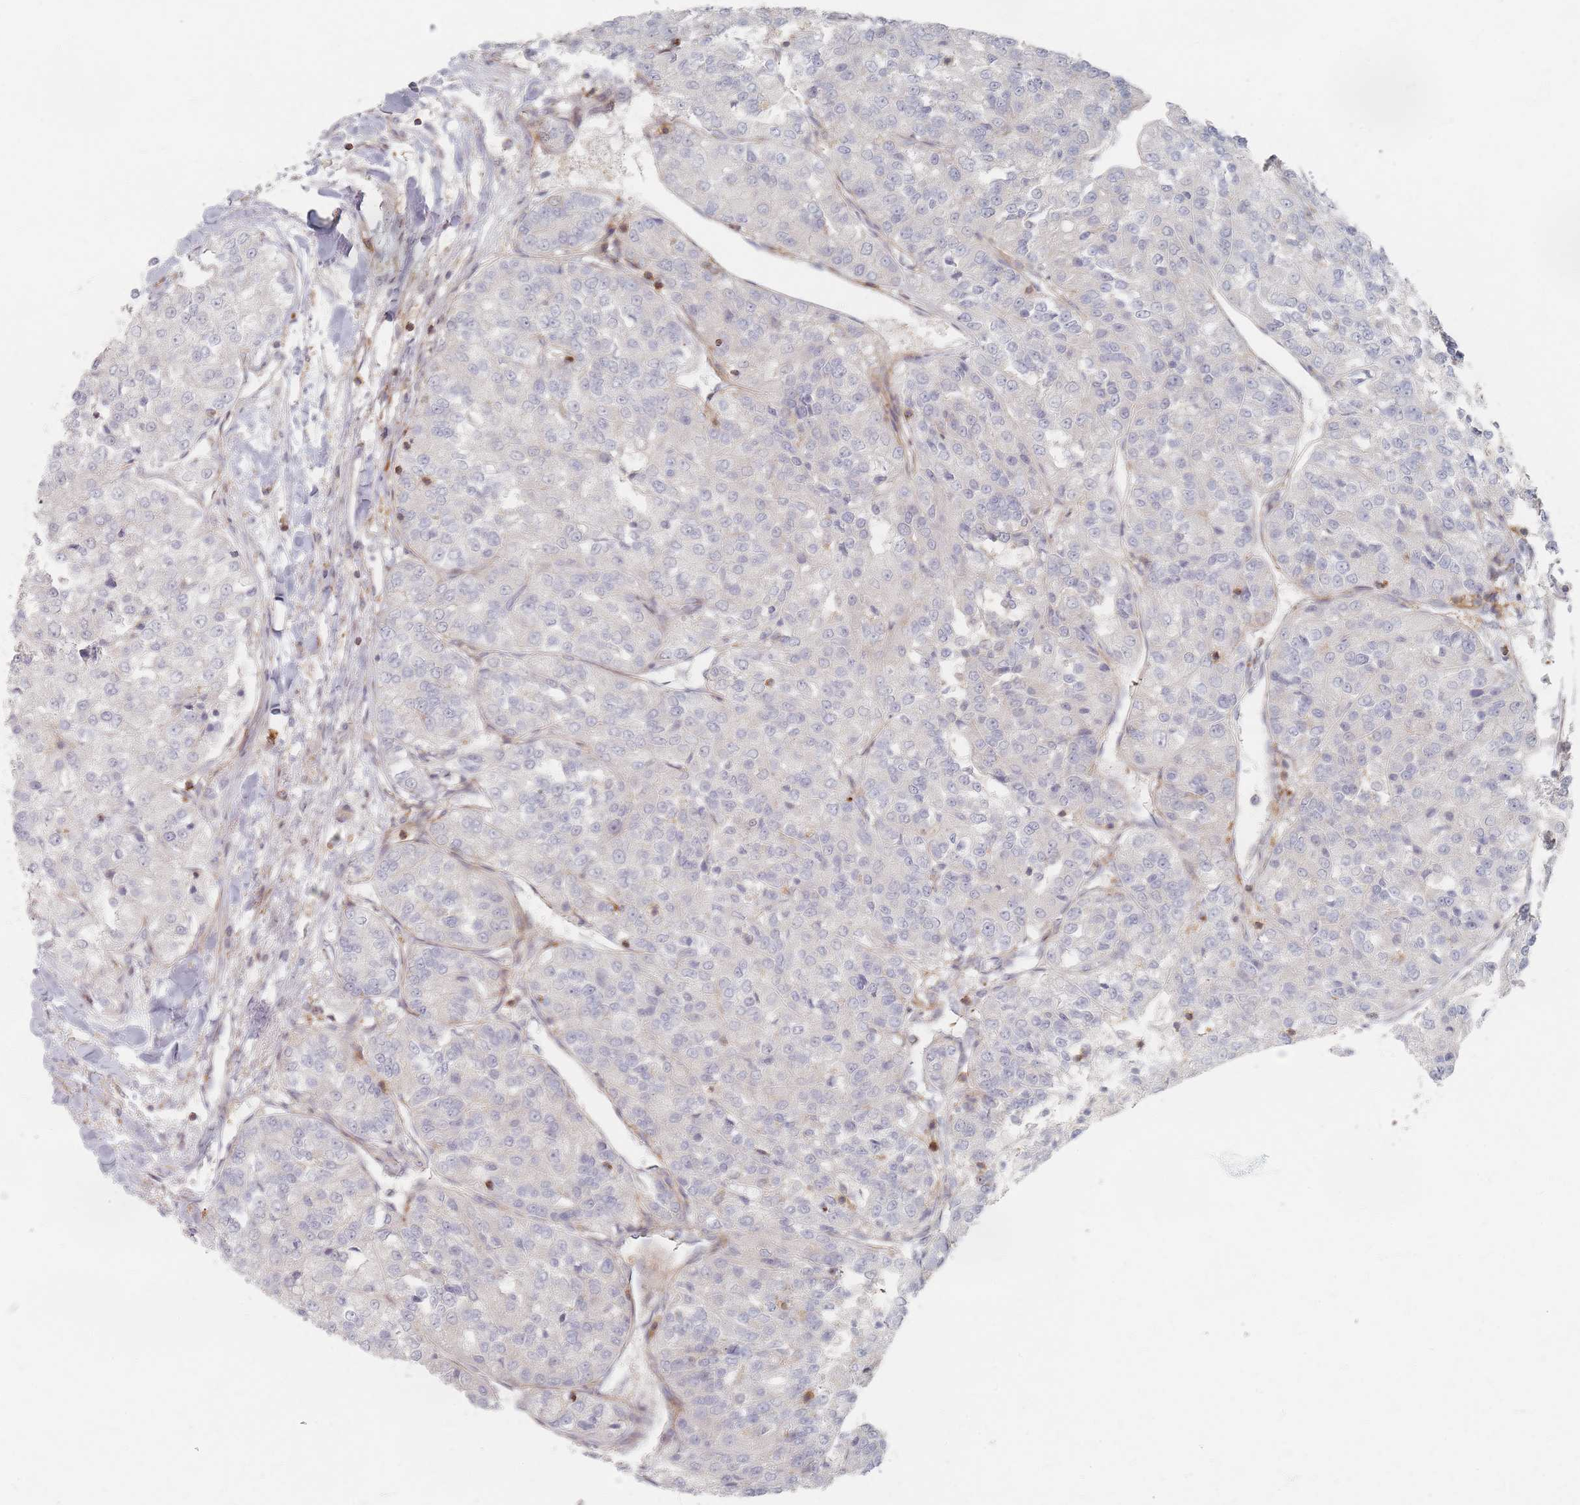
{"staining": {"intensity": "negative", "quantity": "none", "location": "none"}, "tissue": "renal cancer", "cell_type": "Tumor cells", "image_type": "cancer", "snomed": [{"axis": "morphology", "description": "Adenocarcinoma, NOS"}, {"axis": "topography", "description": "Kidney"}], "caption": "The IHC image has no significant staining in tumor cells of adenocarcinoma (renal) tissue.", "gene": "ZNF852", "patient": {"sex": "female", "age": 63}}